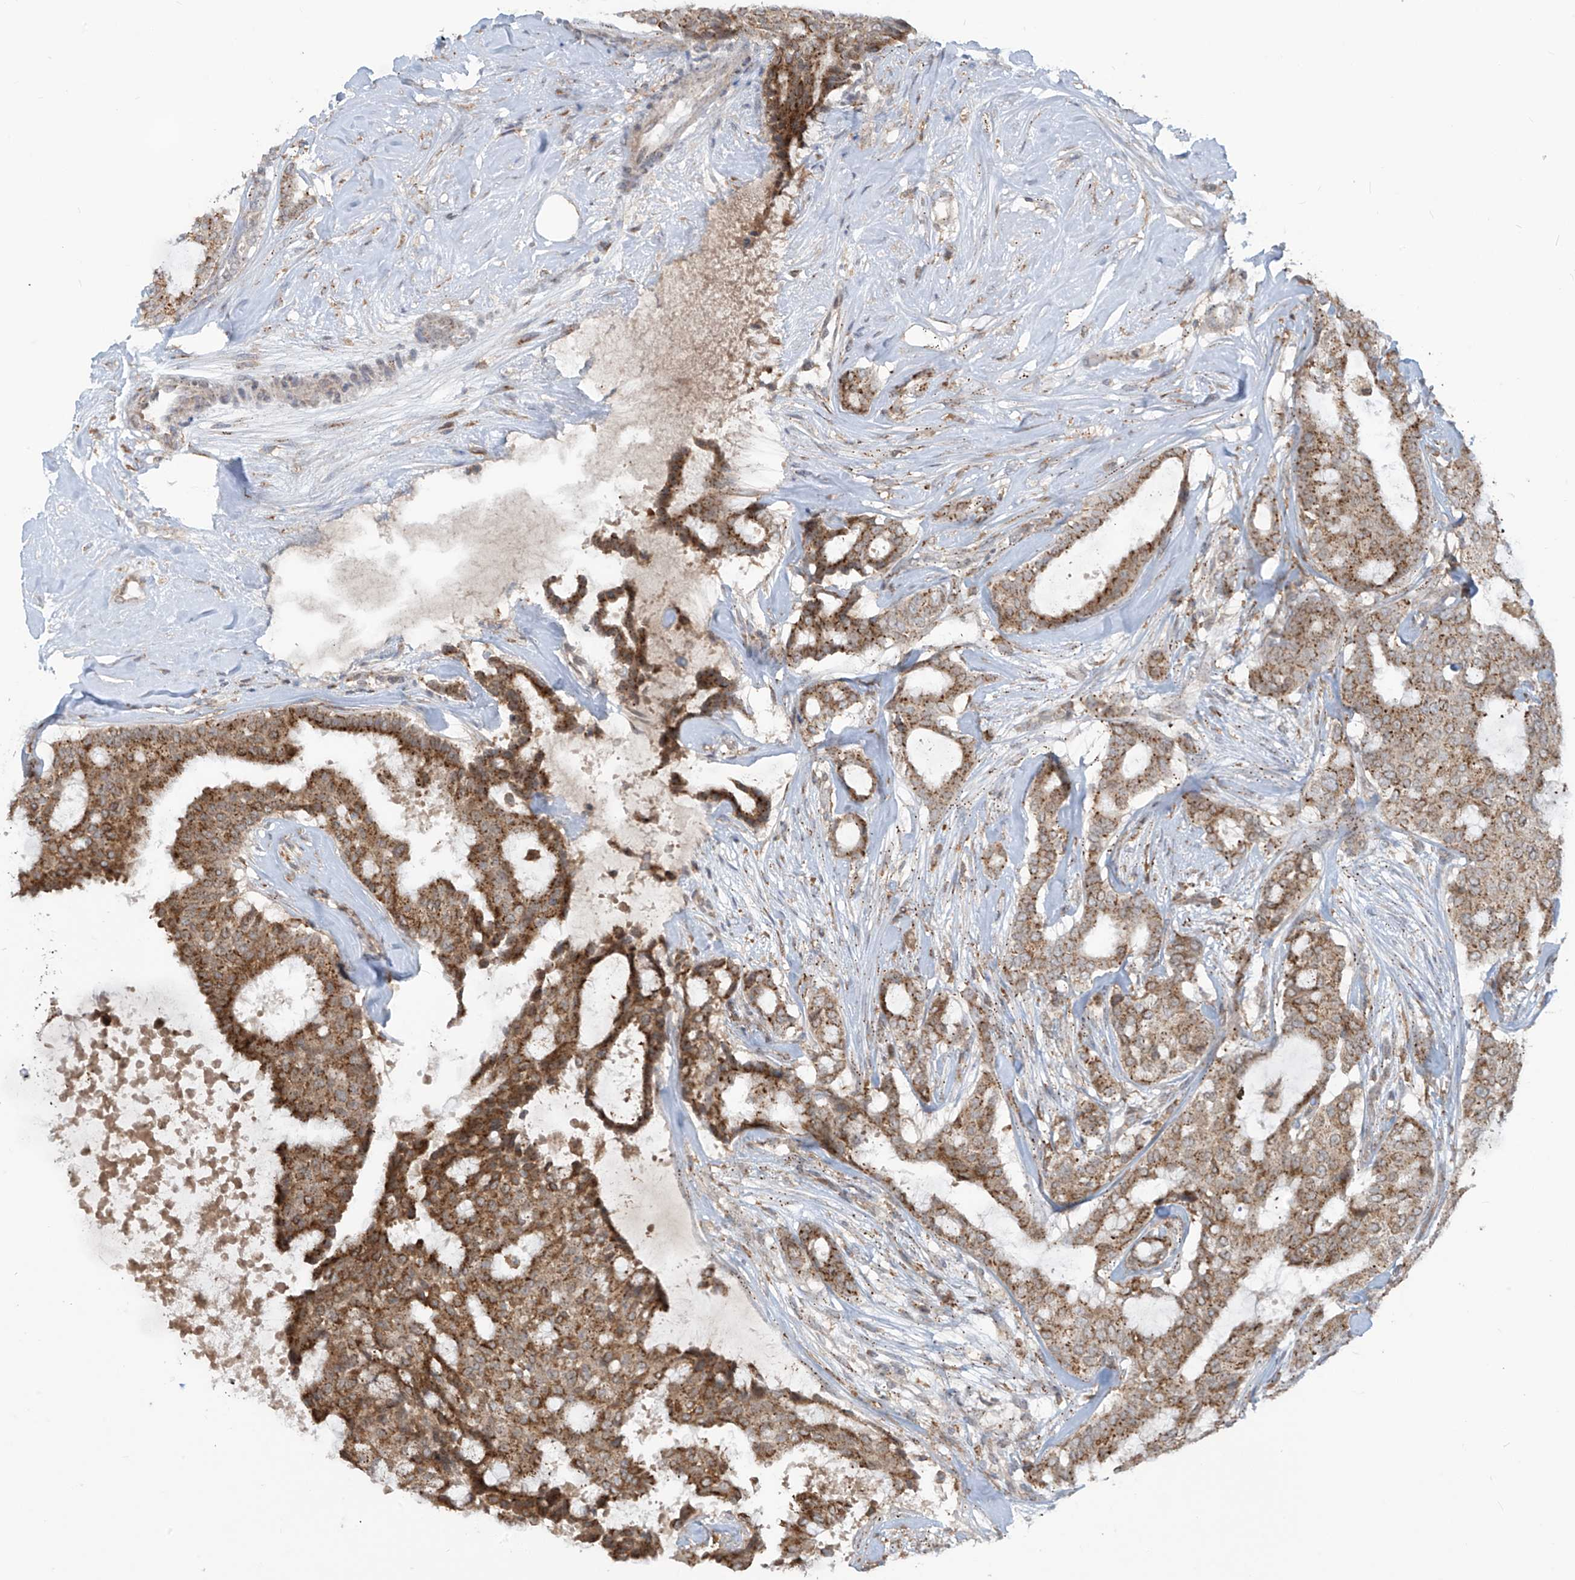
{"staining": {"intensity": "moderate", "quantity": ">75%", "location": "cytoplasmic/membranous"}, "tissue": "breast cancer", "cell_type": "Tumor cells", "image_type": "cancer", "snomed": [{"axis": "morphology", "description": "Duct carcinoma"}, {"axis": "topography", "description": "Breast"}], "caption": "Breast cancer stained with a protein marker demonstrates moderate staining in tumor cells.", "gene": "PARVG", "patient": {"sex": "female", "age": 75}}